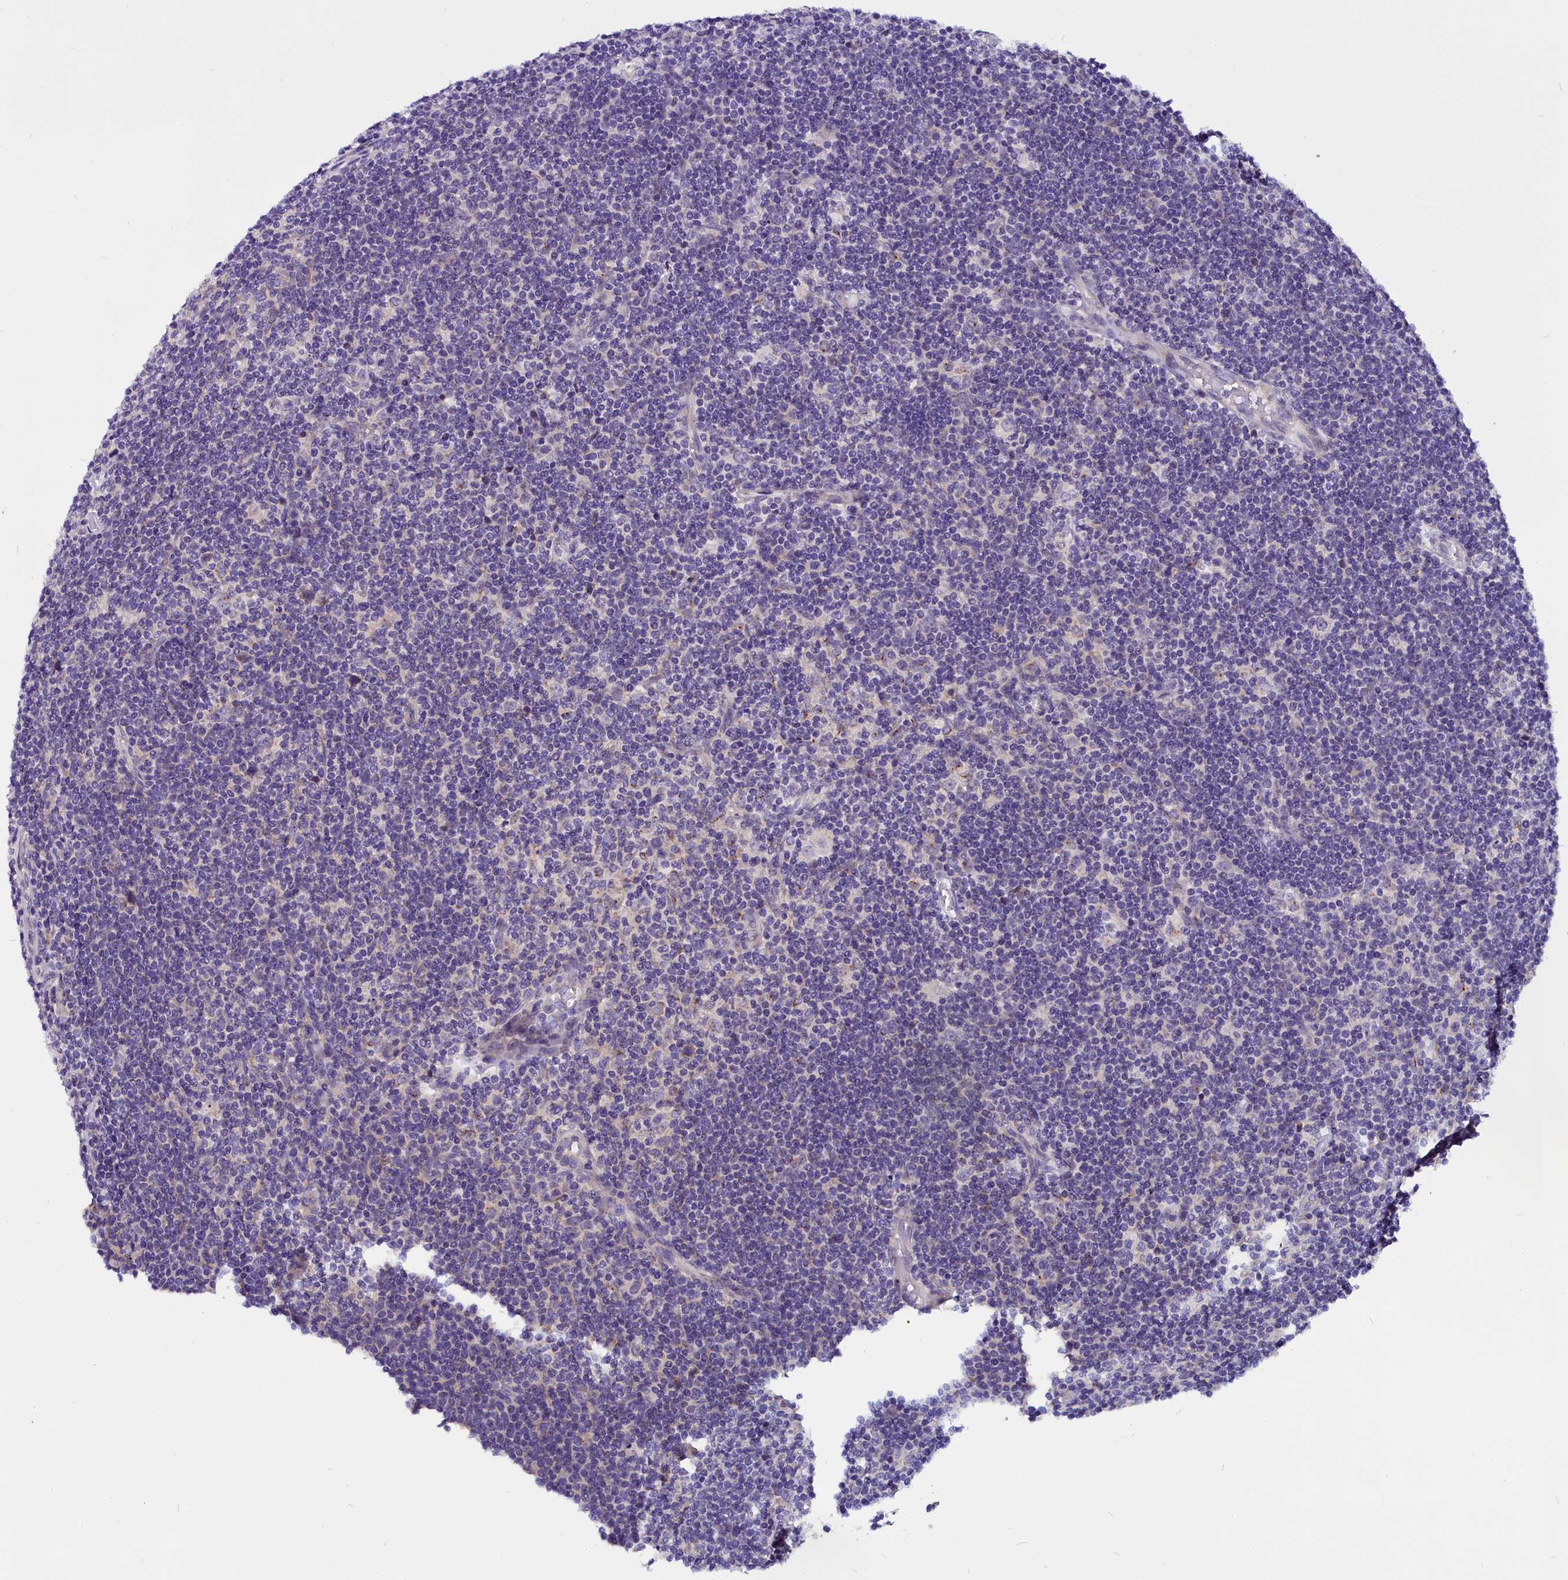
{"staining": {"intensity": "negative", "quantity": "none", "location": "none"}, "tissue": "lymphoma", "cell_type": "Tumor cells", "image_type": "cancer", "snomed": [{"axis": "morphology", "description": "Hodgkin's disease, NOS"}, {"axis": "topography", "description": "Lymph node"}], "caption": "A histopathology image of human lymphoma is negative for staining in tumor cells. (DAB IHC, high magnification).", "gene": "CEP170", "patient": {"sex": "female", "age": 57}}